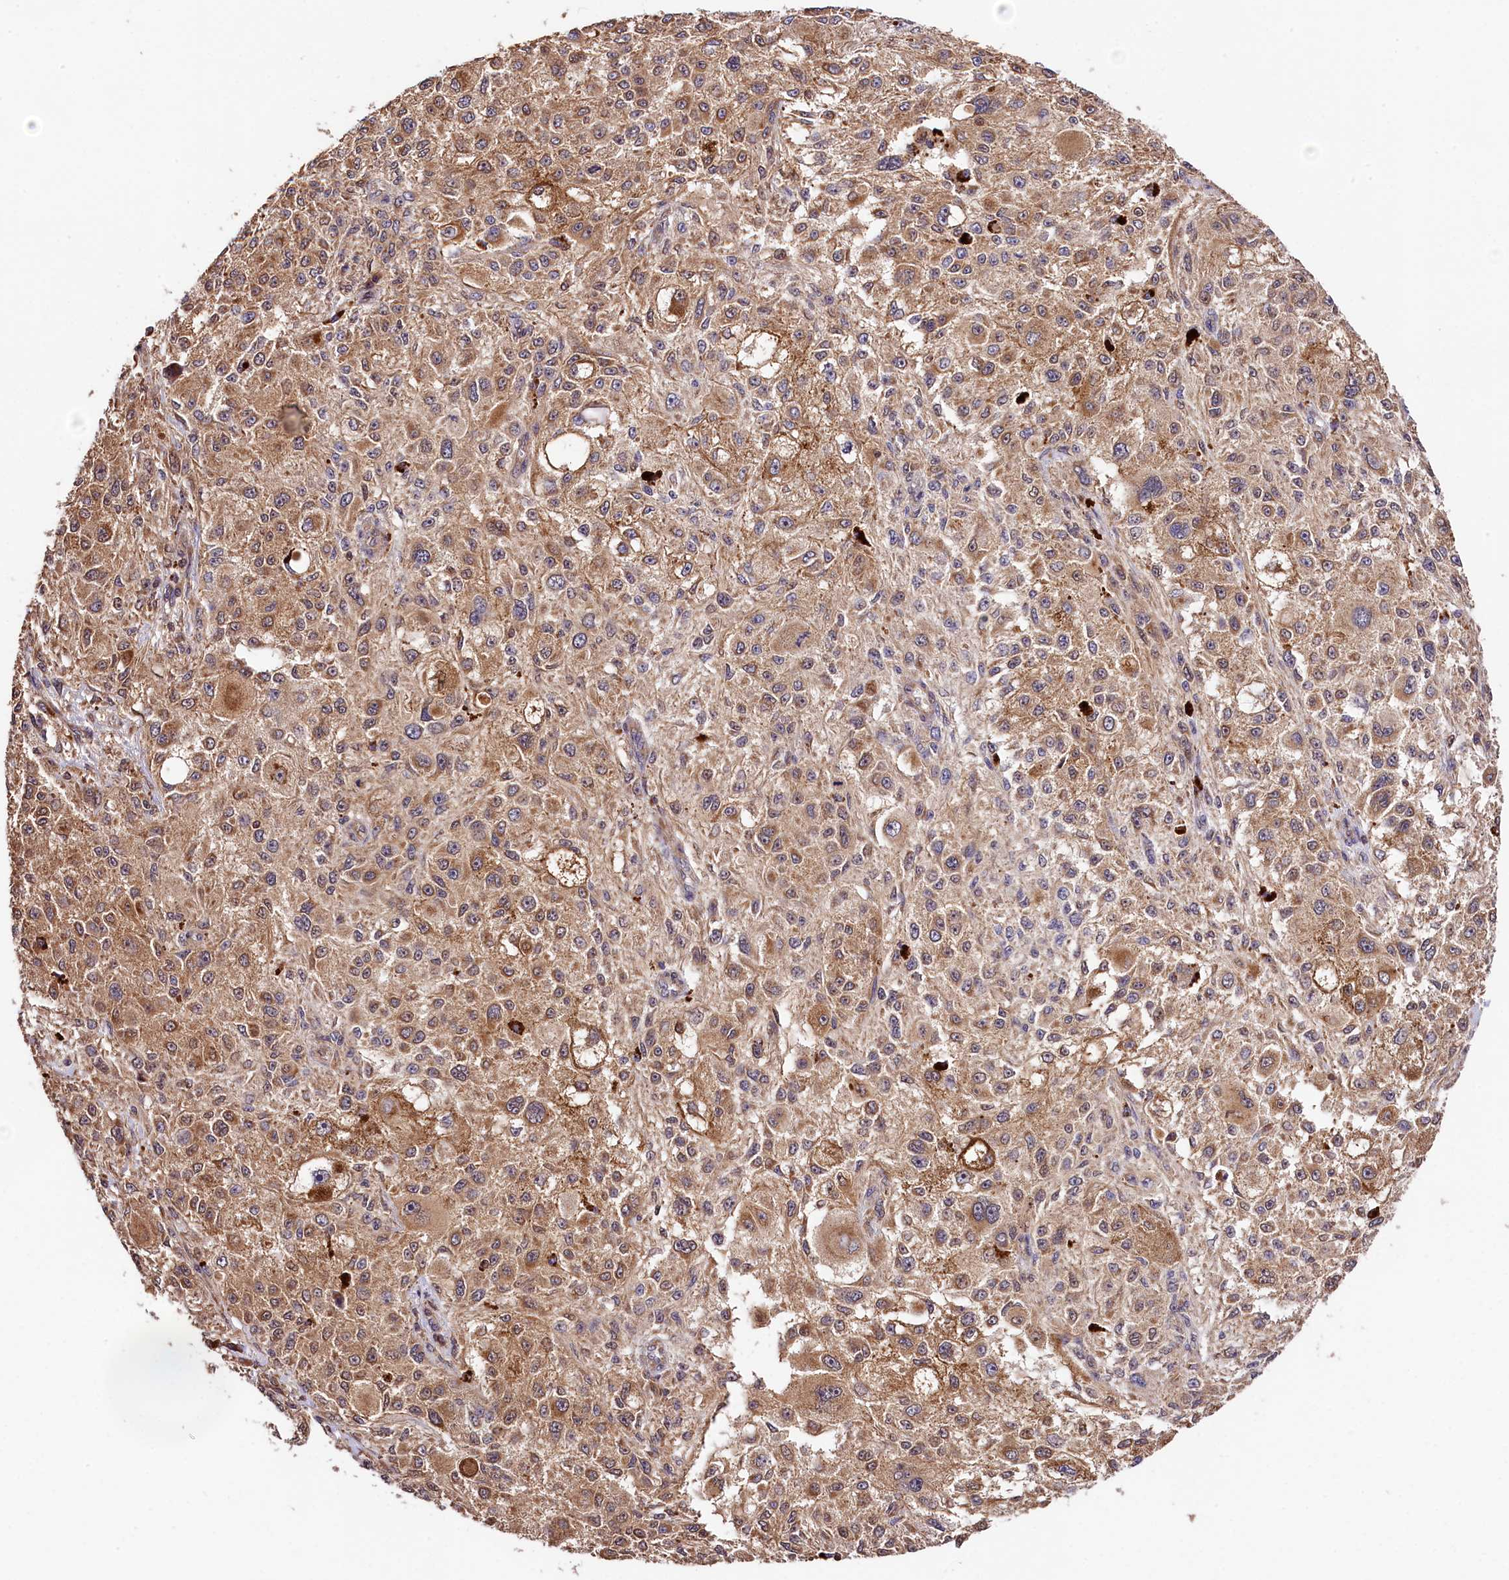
{"staining": {"intensity": "moderate", "quantity": ">75%", "location": "cytoplasmic/membranous"}, "tissue": "melanoma", "cell_type": "Tumor cells", "image_type": "cancer", "snomed": [{"axis": "morphology", "description": "Necrosis, NOS"}, {"axis": "morphology", "description": "Malignant melanoma, NOS"}, {"axis": "topography", "description": "Skin"}], "caption": "Melanoma was stained to show a protein in brown. There is medium levels of moderate cytoplasmic/membranous expression in about >75% of tumor cells. (brown staining indicates protein expression, while blue staining denotes nuclei).", "gene": "KPTN", "patient": {"sex": "female", "age": 87}}